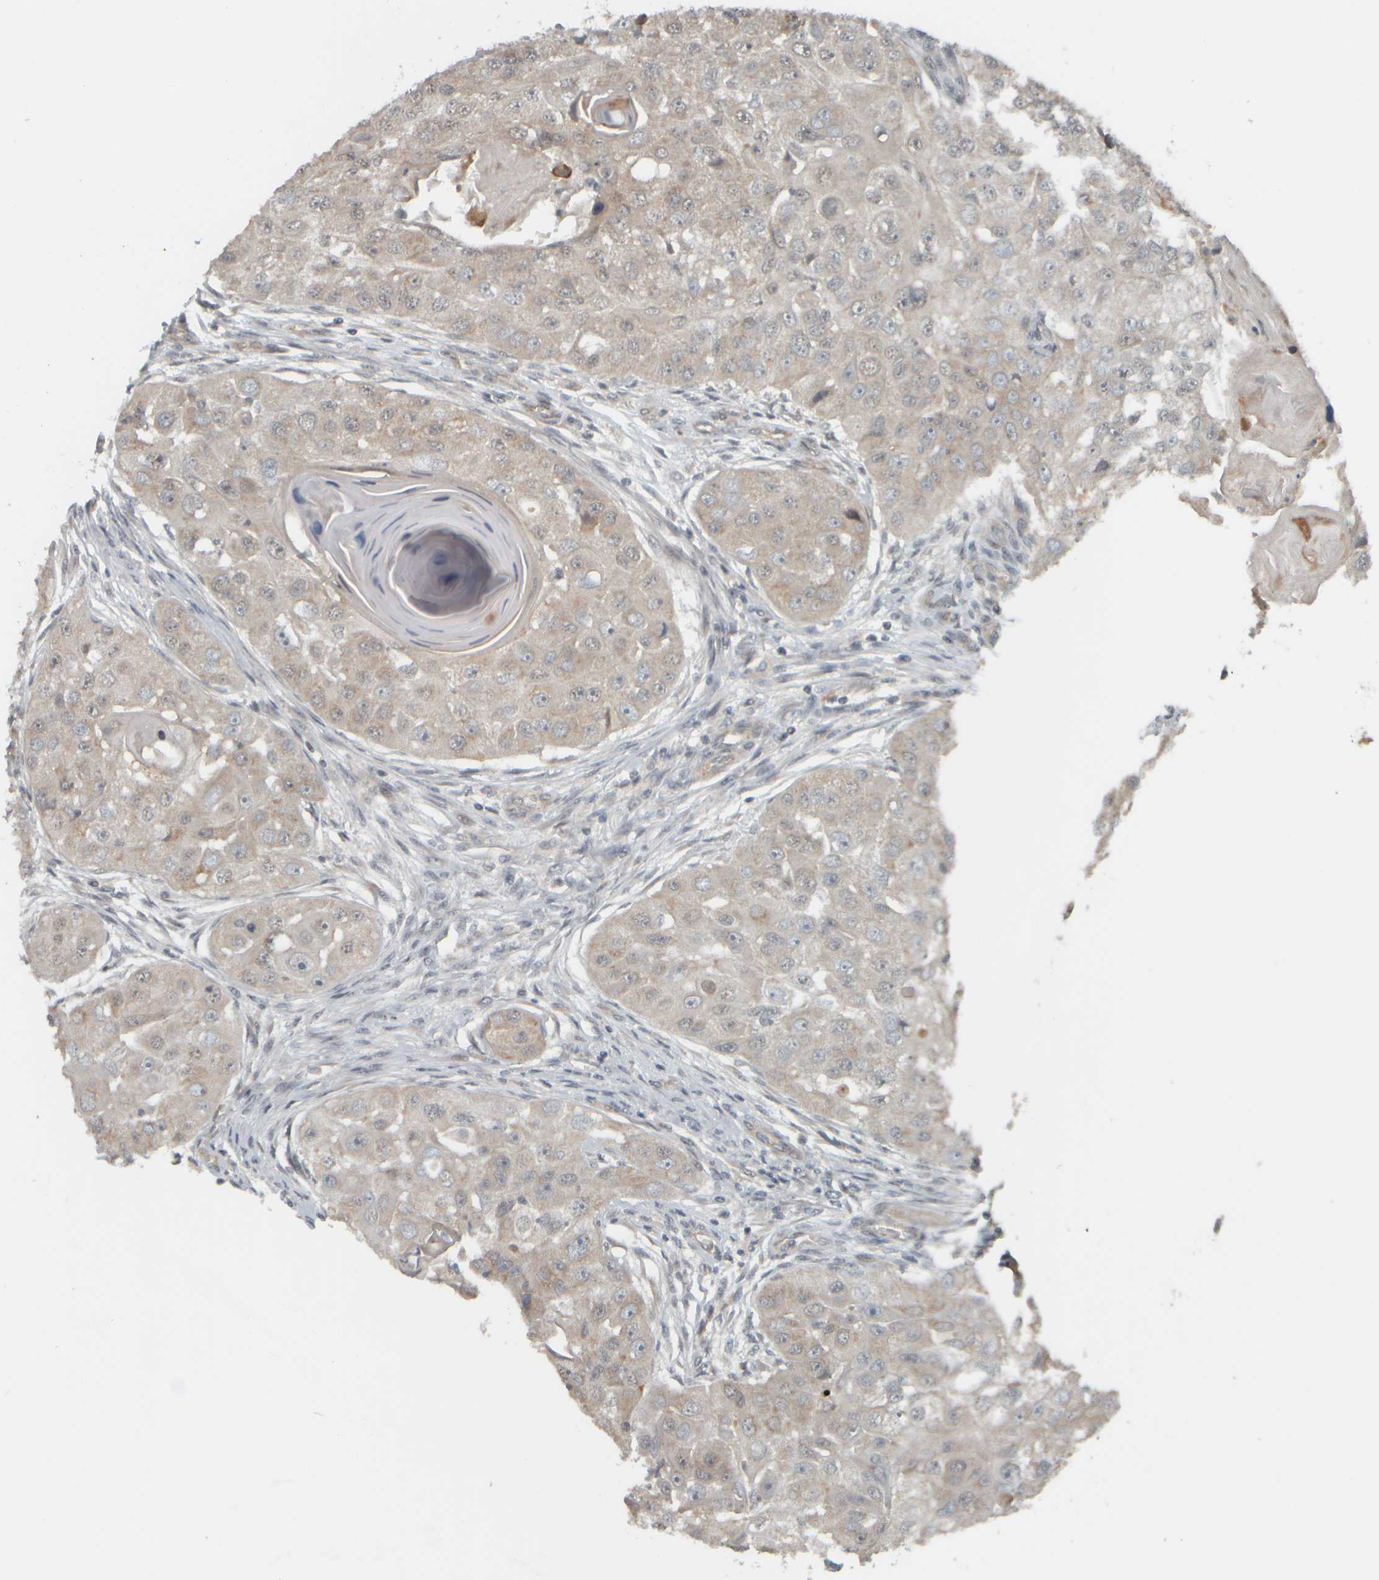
{"staining": {"intensity": "weak", "quantity": "25%-75%", "location": "cytoplasmic/membranous,nuclear"}, "tissue": "head and neck cancer", "cell_type": "Tumor cells", "image_type": "cancer", "snomed": [{"axis": "morphology", "description": "Normal tissue, NOS"}, {"axis": "morphology", "description": "Squamous cell carcinoma, NOS"}, {"axis": "topography", "description": "Skeletal muscle"}, {"axis": "topography", "description": "Head-Neck"}], "caption": "Tumor cells exhibit low levels of weak cytoplasmic/membranous and nuclear expression in approximately 25%-75% of cells in squamous cell carcinoma (head and neck).", "gene": "NAPG", "patient": {"sex": "male", "age": 51}}